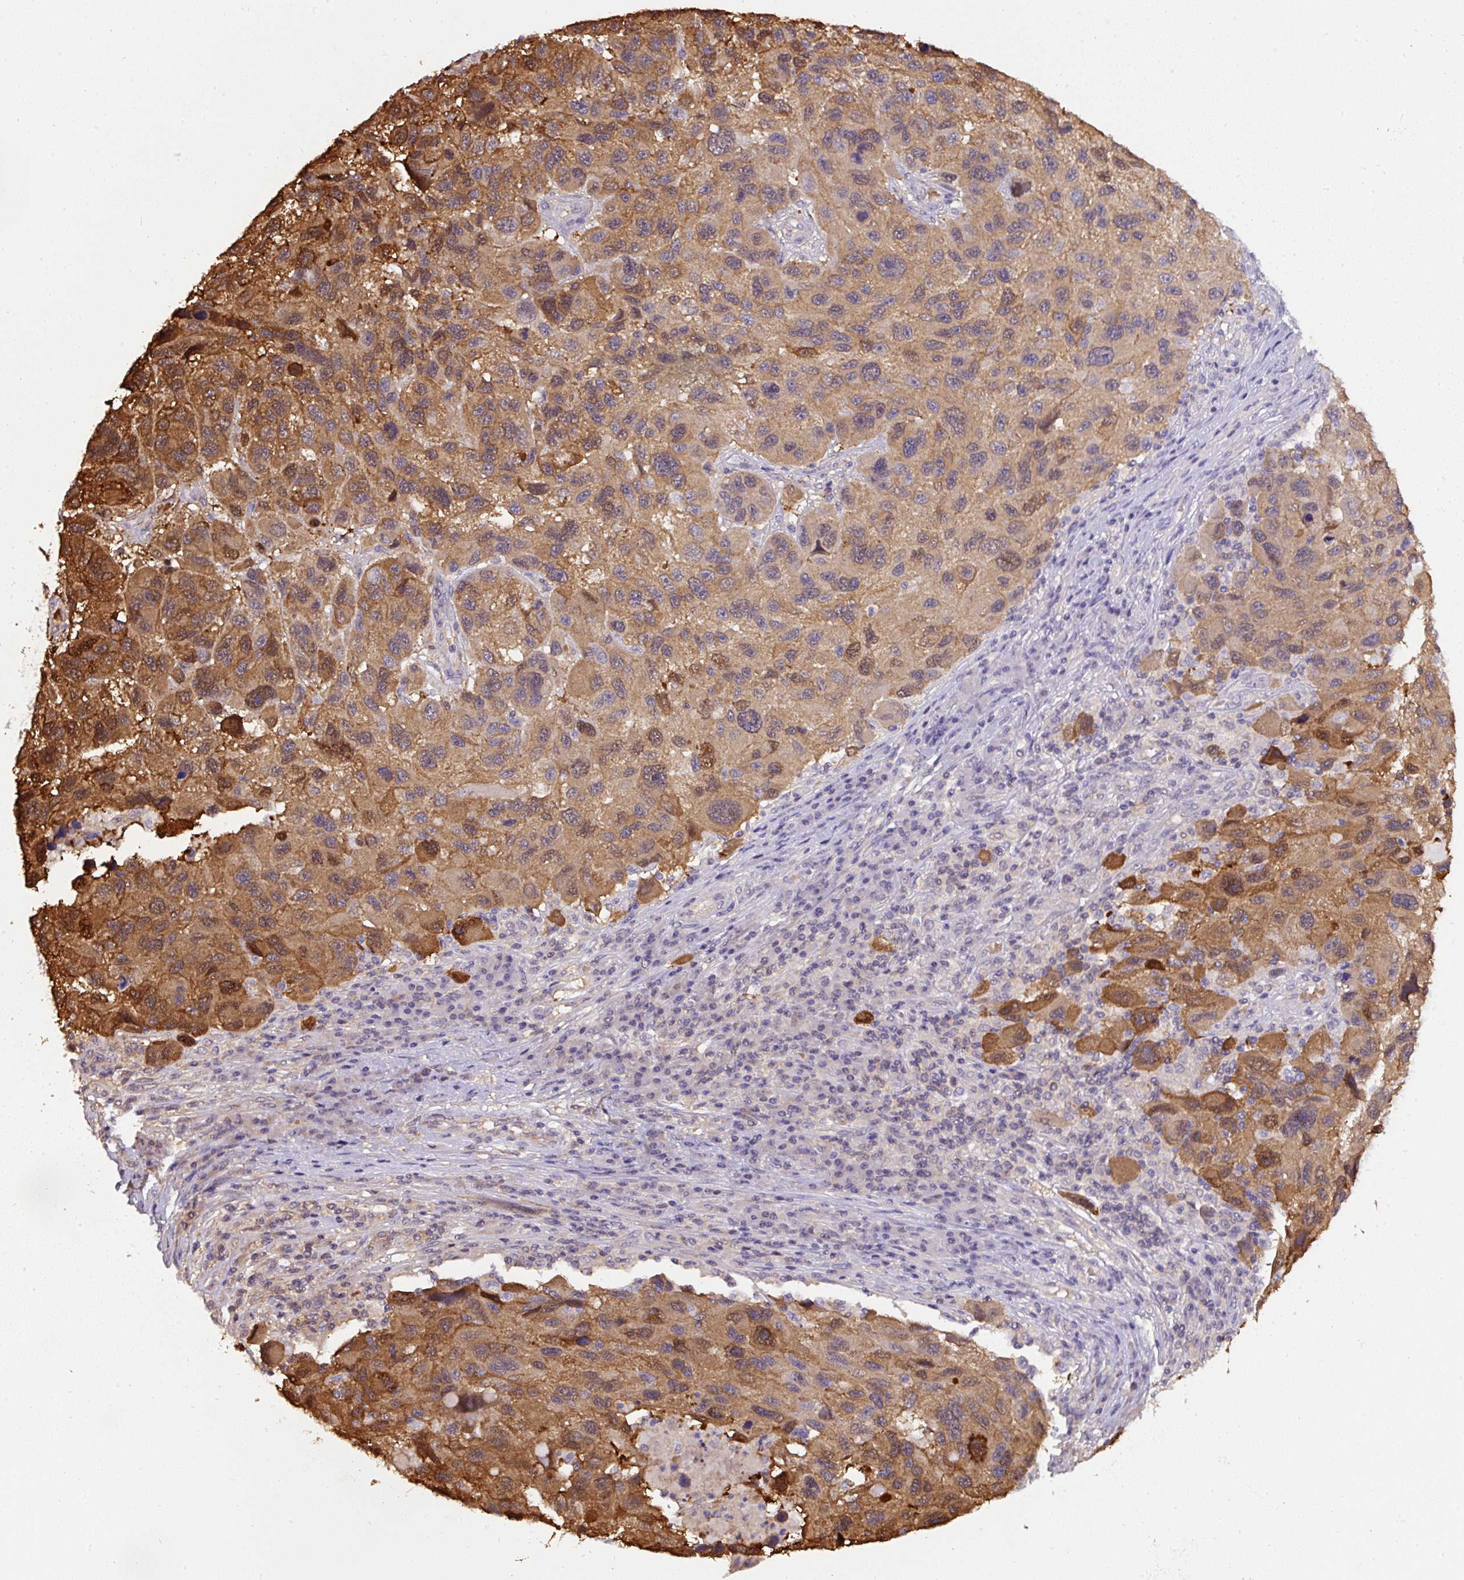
{"staining": {"intensity": "moderate", "quantity": ">75%", "location": "cytoplasmic/membranous"}, "tissue": "melanoma", "cell_type": "Tumor cells", "image_type": "cancer", "snomed": [{"axis": "morphology", "description": "Malignant melanoma, NOS"}, {"axis": "topography", "description": "Skin"}], "caption": "Protein staining by IHC reveals moderate cytoplasmic/membranous expression in about >75% of tumor cells in melanoma.", "gene": "ST13", "patient": {"sex": "male", "age": 53}}